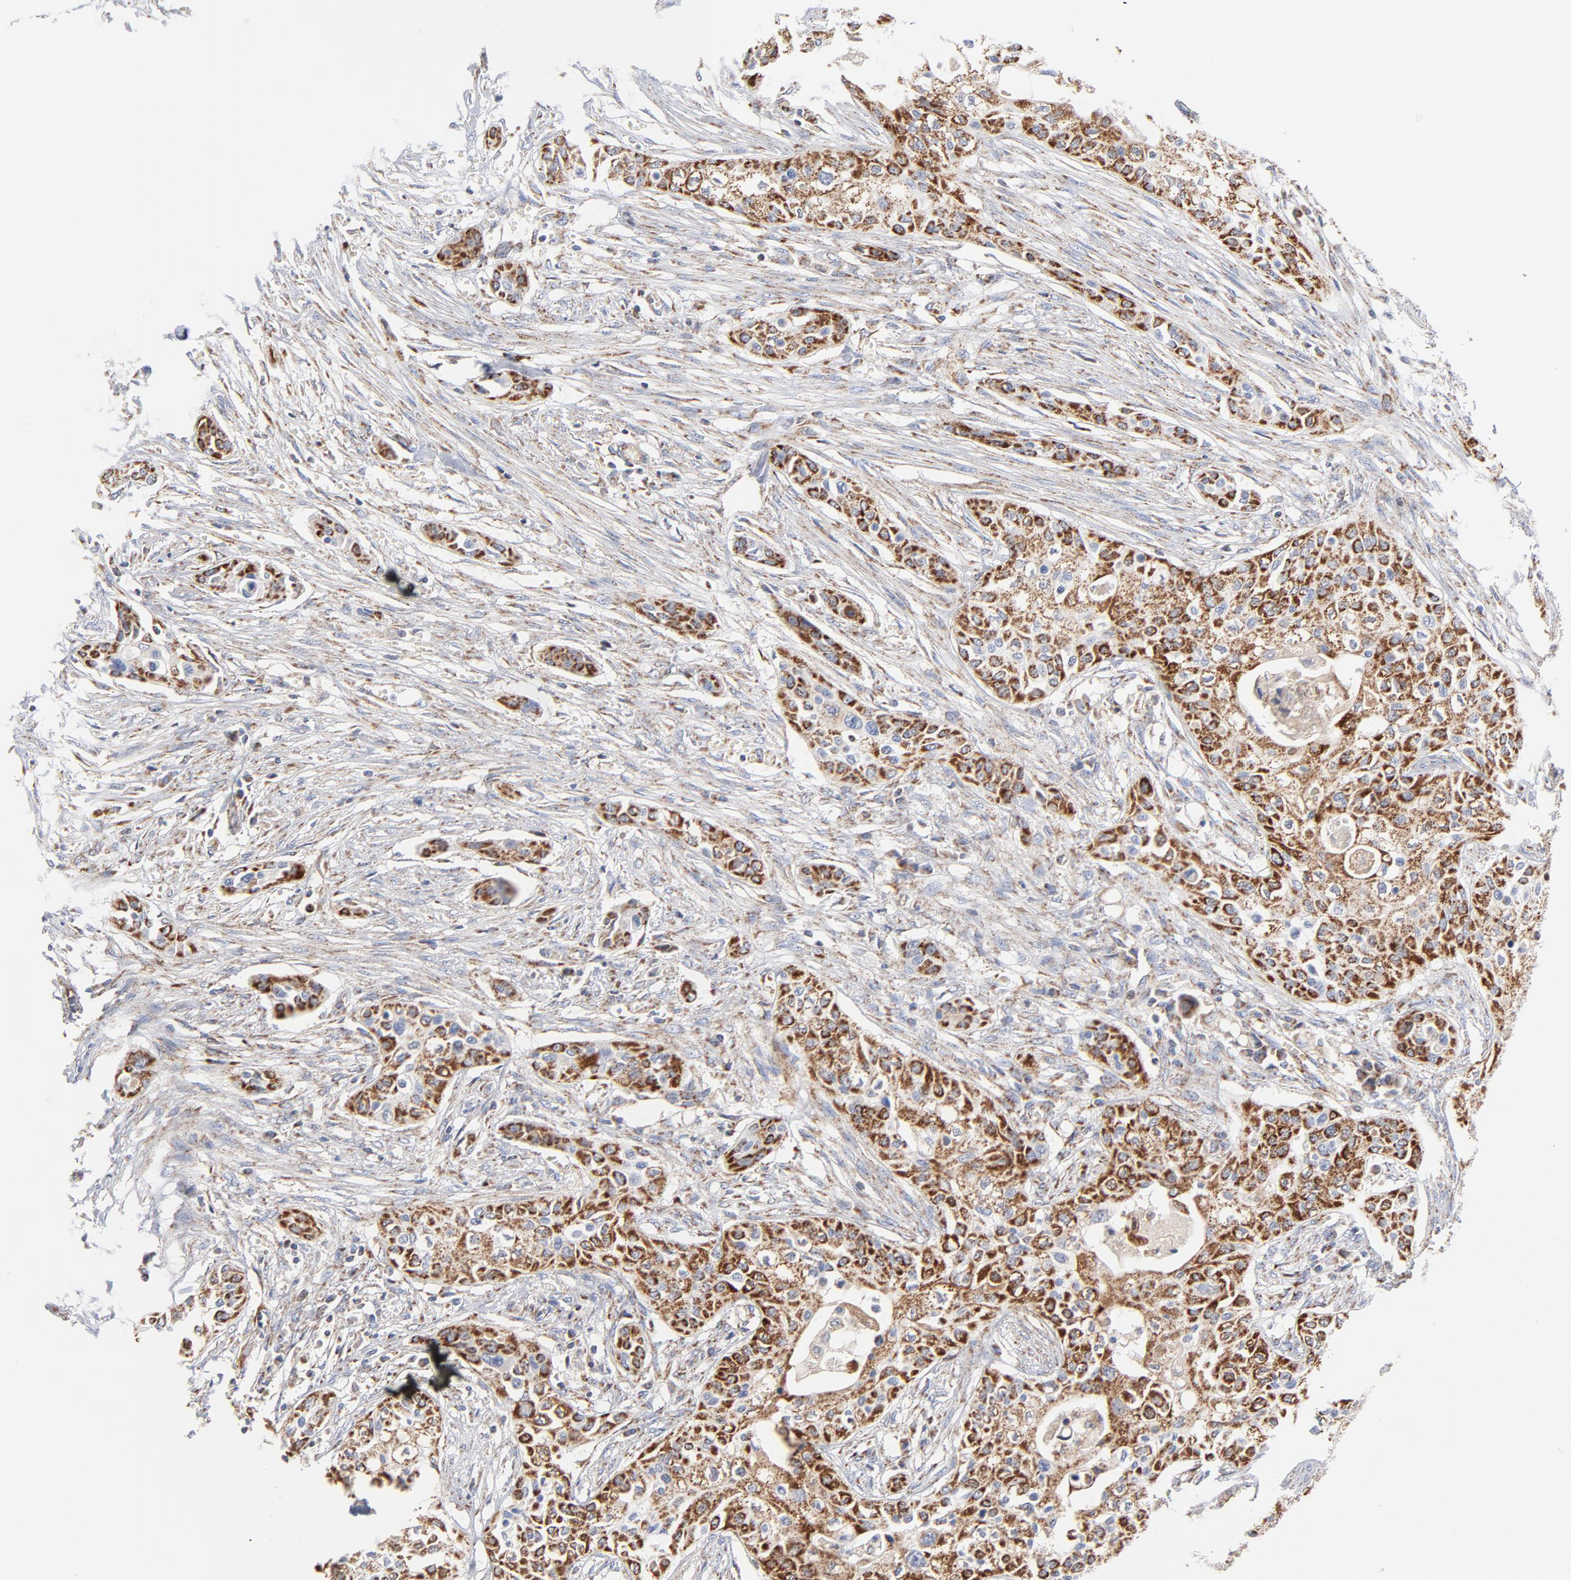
{"staining": {"intensity": "strong", "quantity": ">75%", "location": "cytoplasmic/membranous"}, "tissue": "urothelial cancer", "cell_type": "Tumor cells", "image_type": "cancer", "snomed": [{"axis": "morphology", "description": "Urothelial carcinoma, High grade"}, {"axis": "topography", "description": "Urinary bladder"}], "caption": "A brown stain highlights strong cytoplasmic/membranous staining of a protein in human urothelial carcinoma (high-grade) tumor cells. The staining was performed using DAB (3,3'-diaminobenzidine), with brown indicating positive protein expression. Nuclei are stained blue with hematoxylin.", "gene": "DIABLO", "patient": {"sex": "male", "age": 74}}